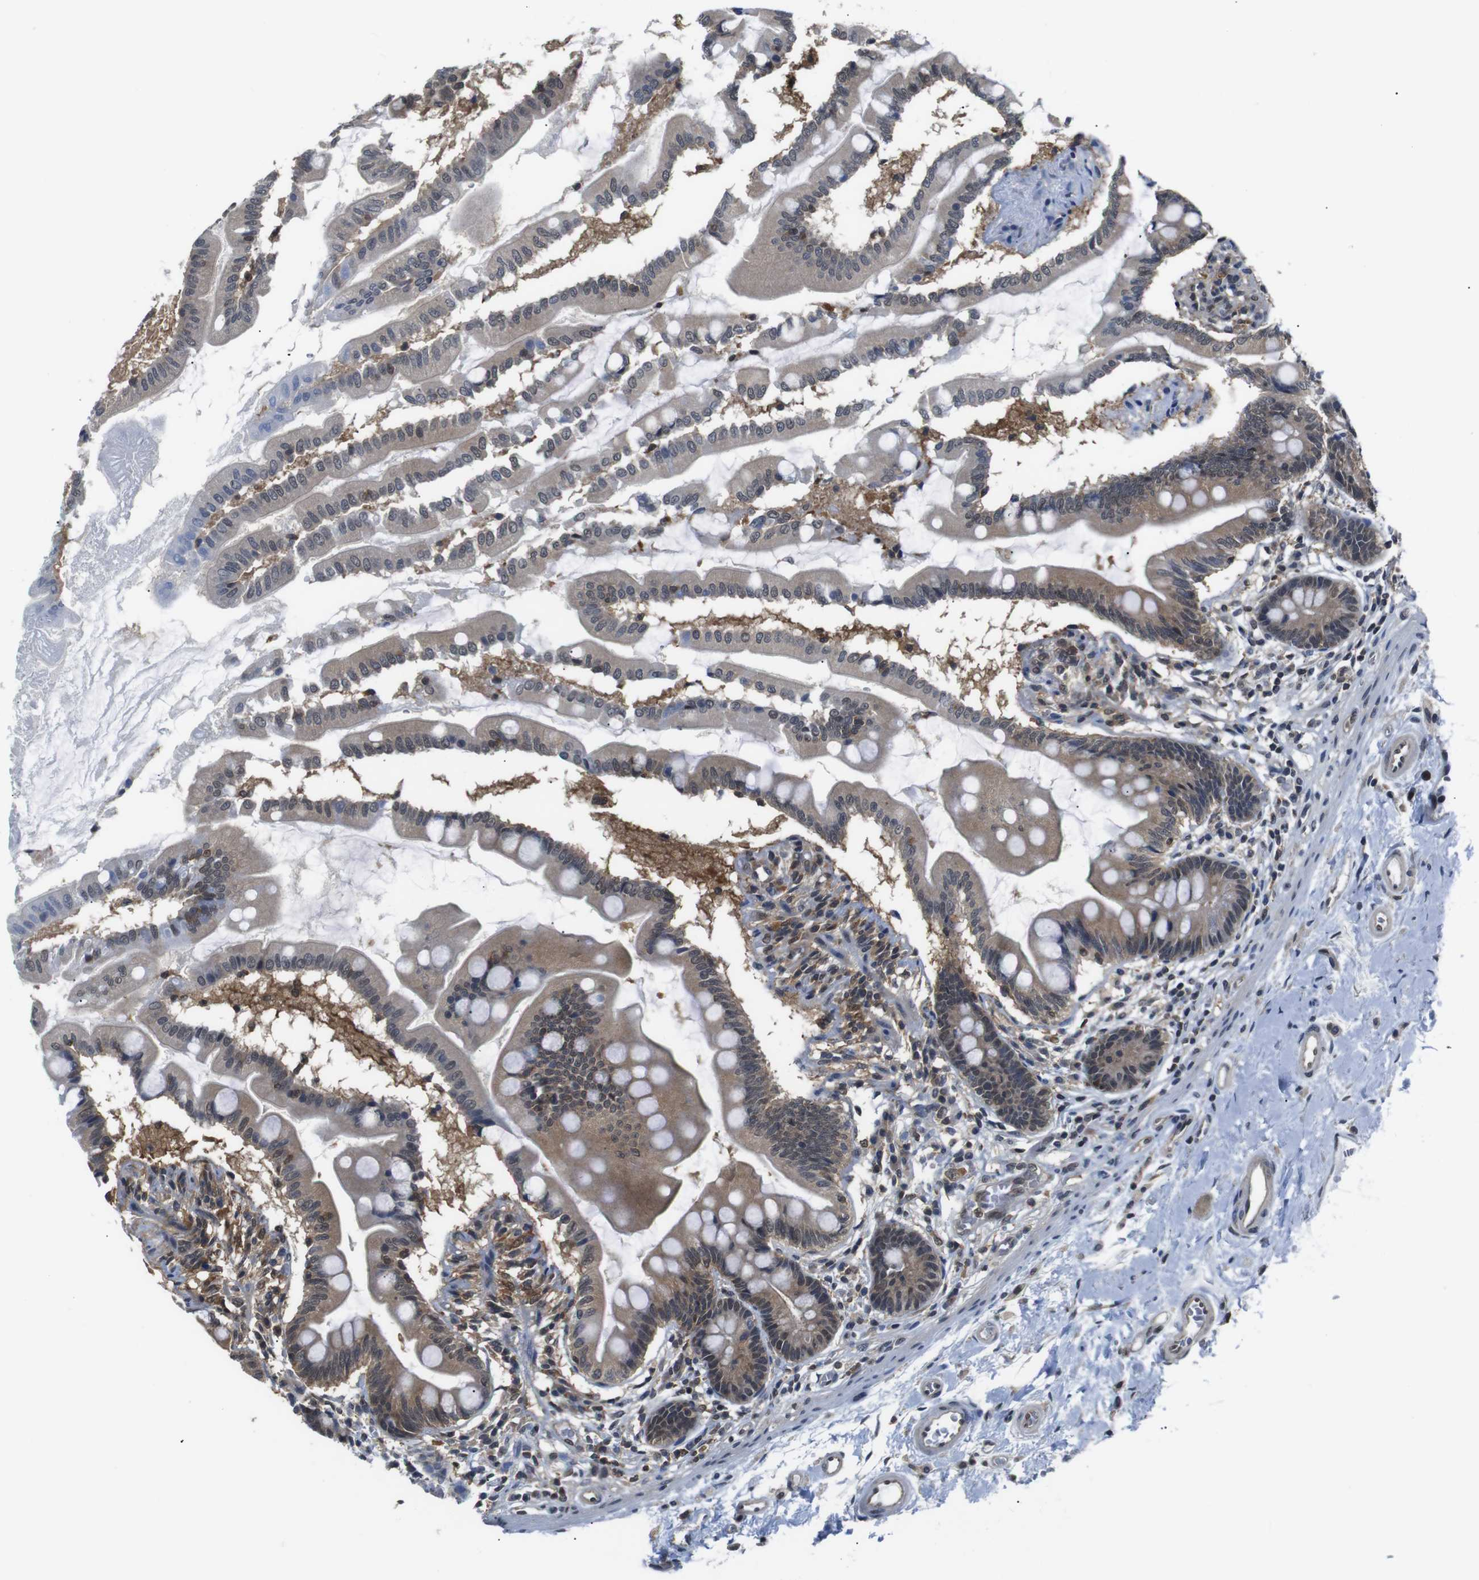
{"staining": {"intensity": "moderate", "quantity": ">75%", "location": "cytoplasmic/membranous"}, "tissue": "small intestine", "cell_type": "Glandular cells", "image_type": "normal", "snomed": [{"axis": "morphology", "description": "Normal tissue, NOS"}, {"axis": "topography", "description": "Small intestine"}], "caption": "A histopathology image of human small intestine stained for a protein reveals moderate cytoplasmic/membranous brown staining in glandular cells. The staining was performed using DAB, with brown indicating positive protein expression. Nuclei are stained blue with hematoxylin.", "gene": "UBXN1", "patient": {"sex": "female", "age": 56}}